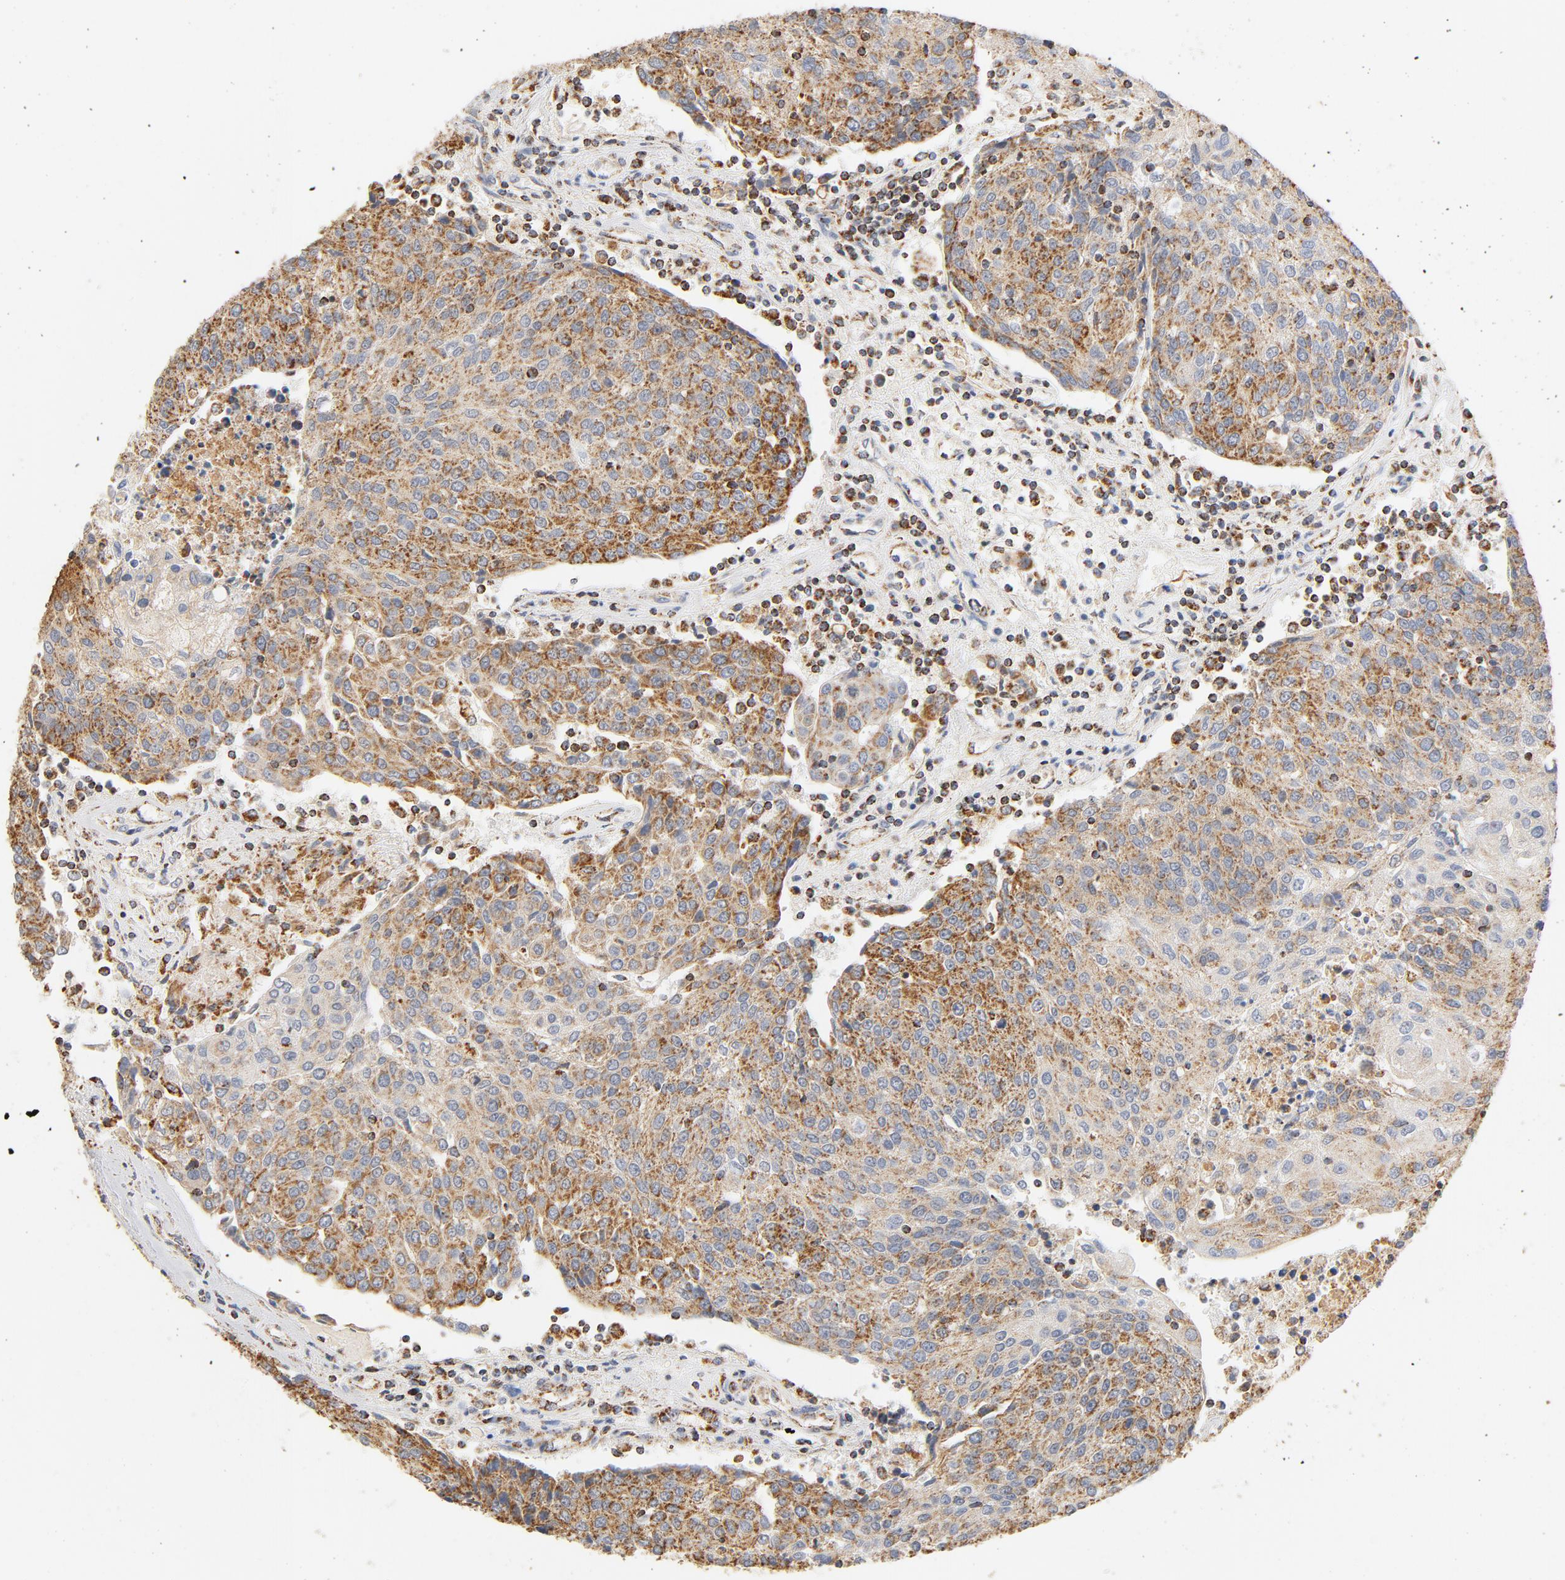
{"staining": {"intensity": "moderate", "quantity": ">75%", "location": "cytoplasmic/membranous"}, "tissue": "urothelial cancer", "cell_type": "Tumor cells", "image_type": "cancer", "snomed": [{"axis": "morphology", "description": "Urothelial carcinoma, High grade"}, {"axis": "topography", "description": "Urinary bladder"}], "caption": "Urothelial cancer stained for a protein (brown) shows moderate cytoplasmic/membranous positive expression in about >75% of tumor cells.", "gene": "COX4I1", "patient": {"sex": "female", "age": 85}}